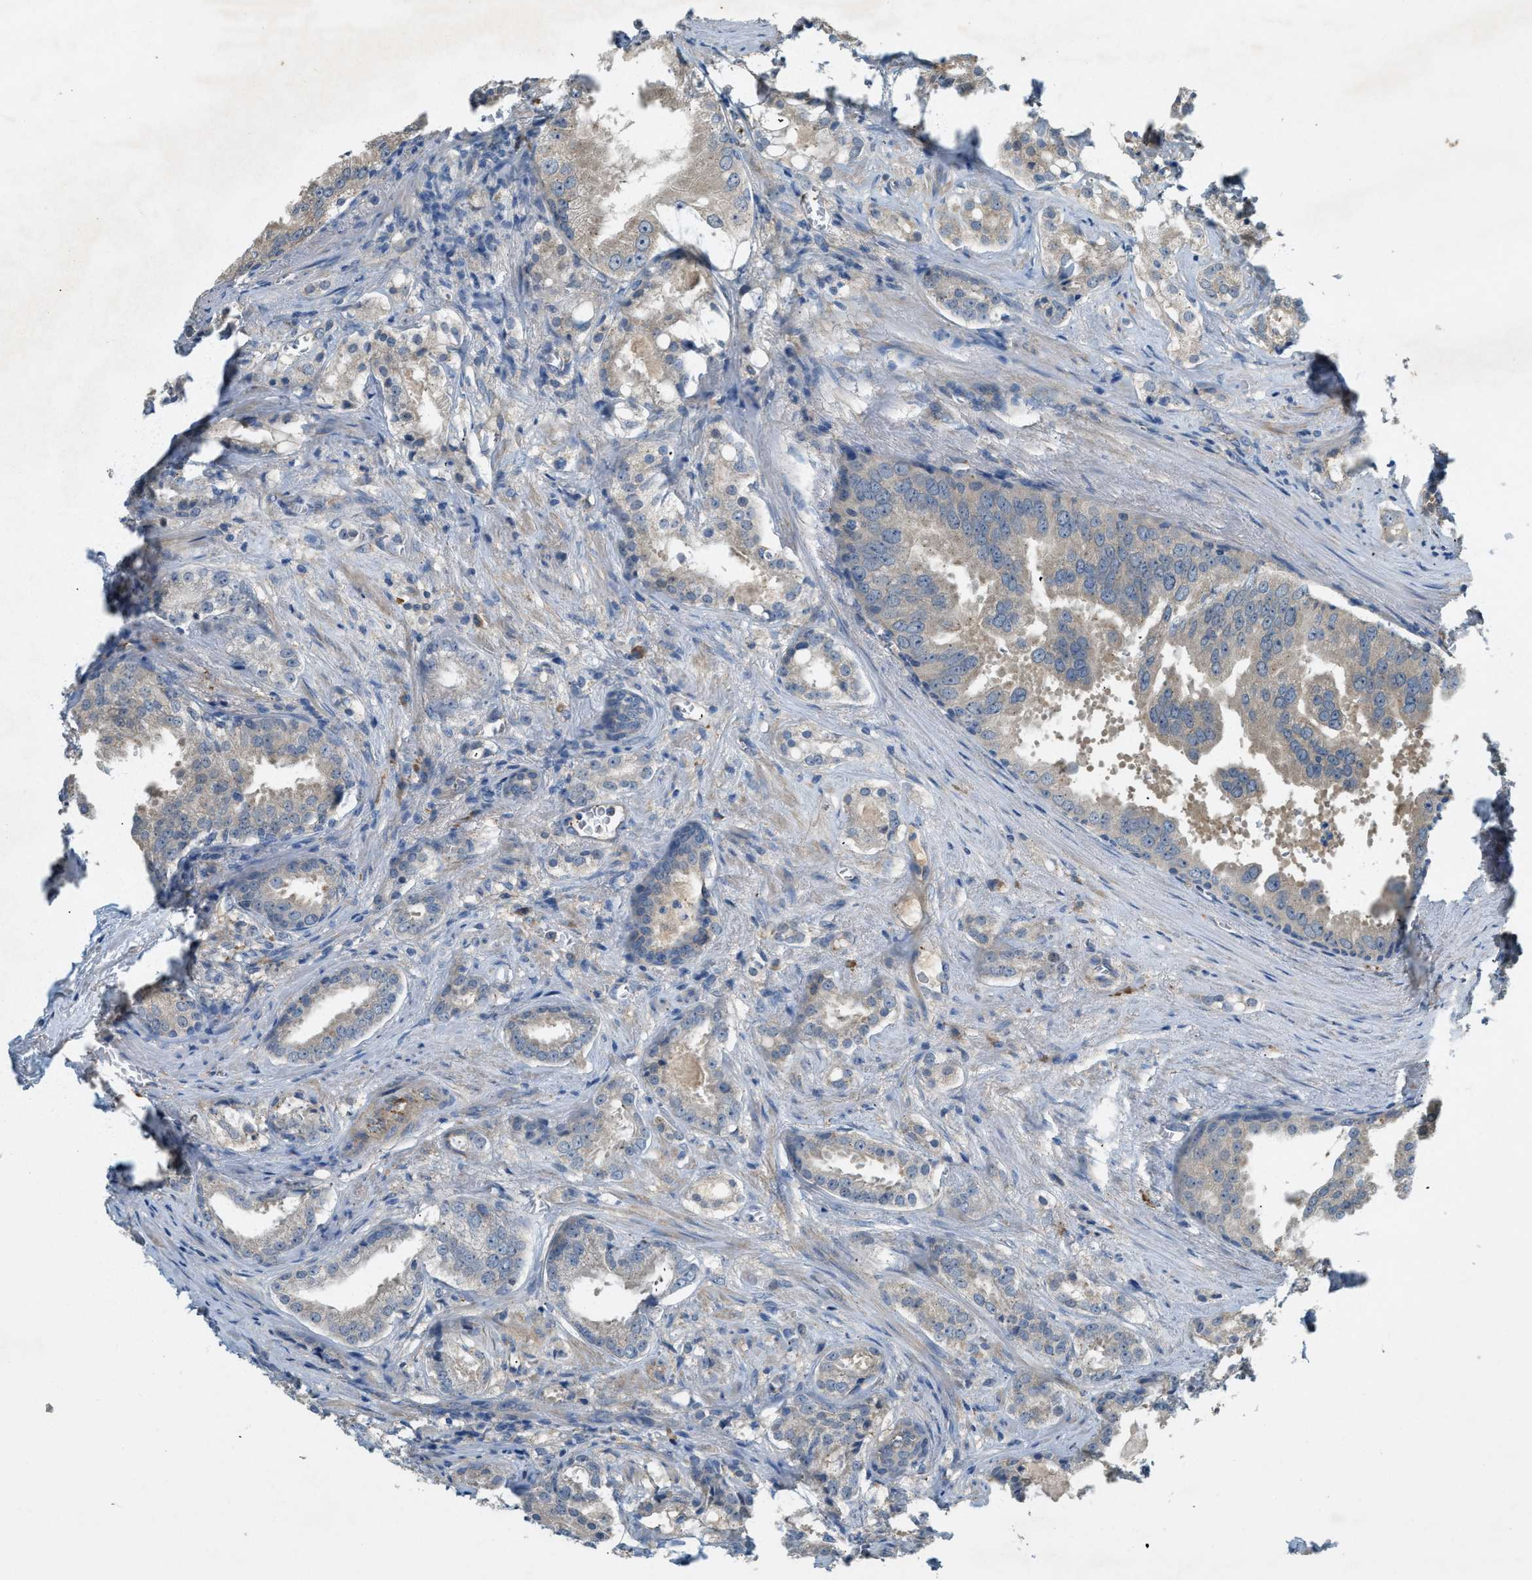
{"staining": {"intensity": "weak", "quantity": ">75%", "location": "cytoplasmic/membranous"}, "tissue": "prostate cancer", "cell_type": "Tumor cells", "image_type": "cancer", "snomed": [{"axis": "morphology", "description": "Adenocarcinoma, High grade"}, {"axis": "topography", "description": "Prostate"}], "caption": "The micrograph displays staining of prostate cancer, revealing weak cytoplasmic/membranous protein positivity (brown color) within tumor cells. The protein of interest is stained brown, and the nuclei are stained in blue (DAB (3,3'-diaminobenzidine) IHC with brightfield microscopy, high magnification).", "gene": "CFLAR", "patient": {"sex": "male", "age": 64}}